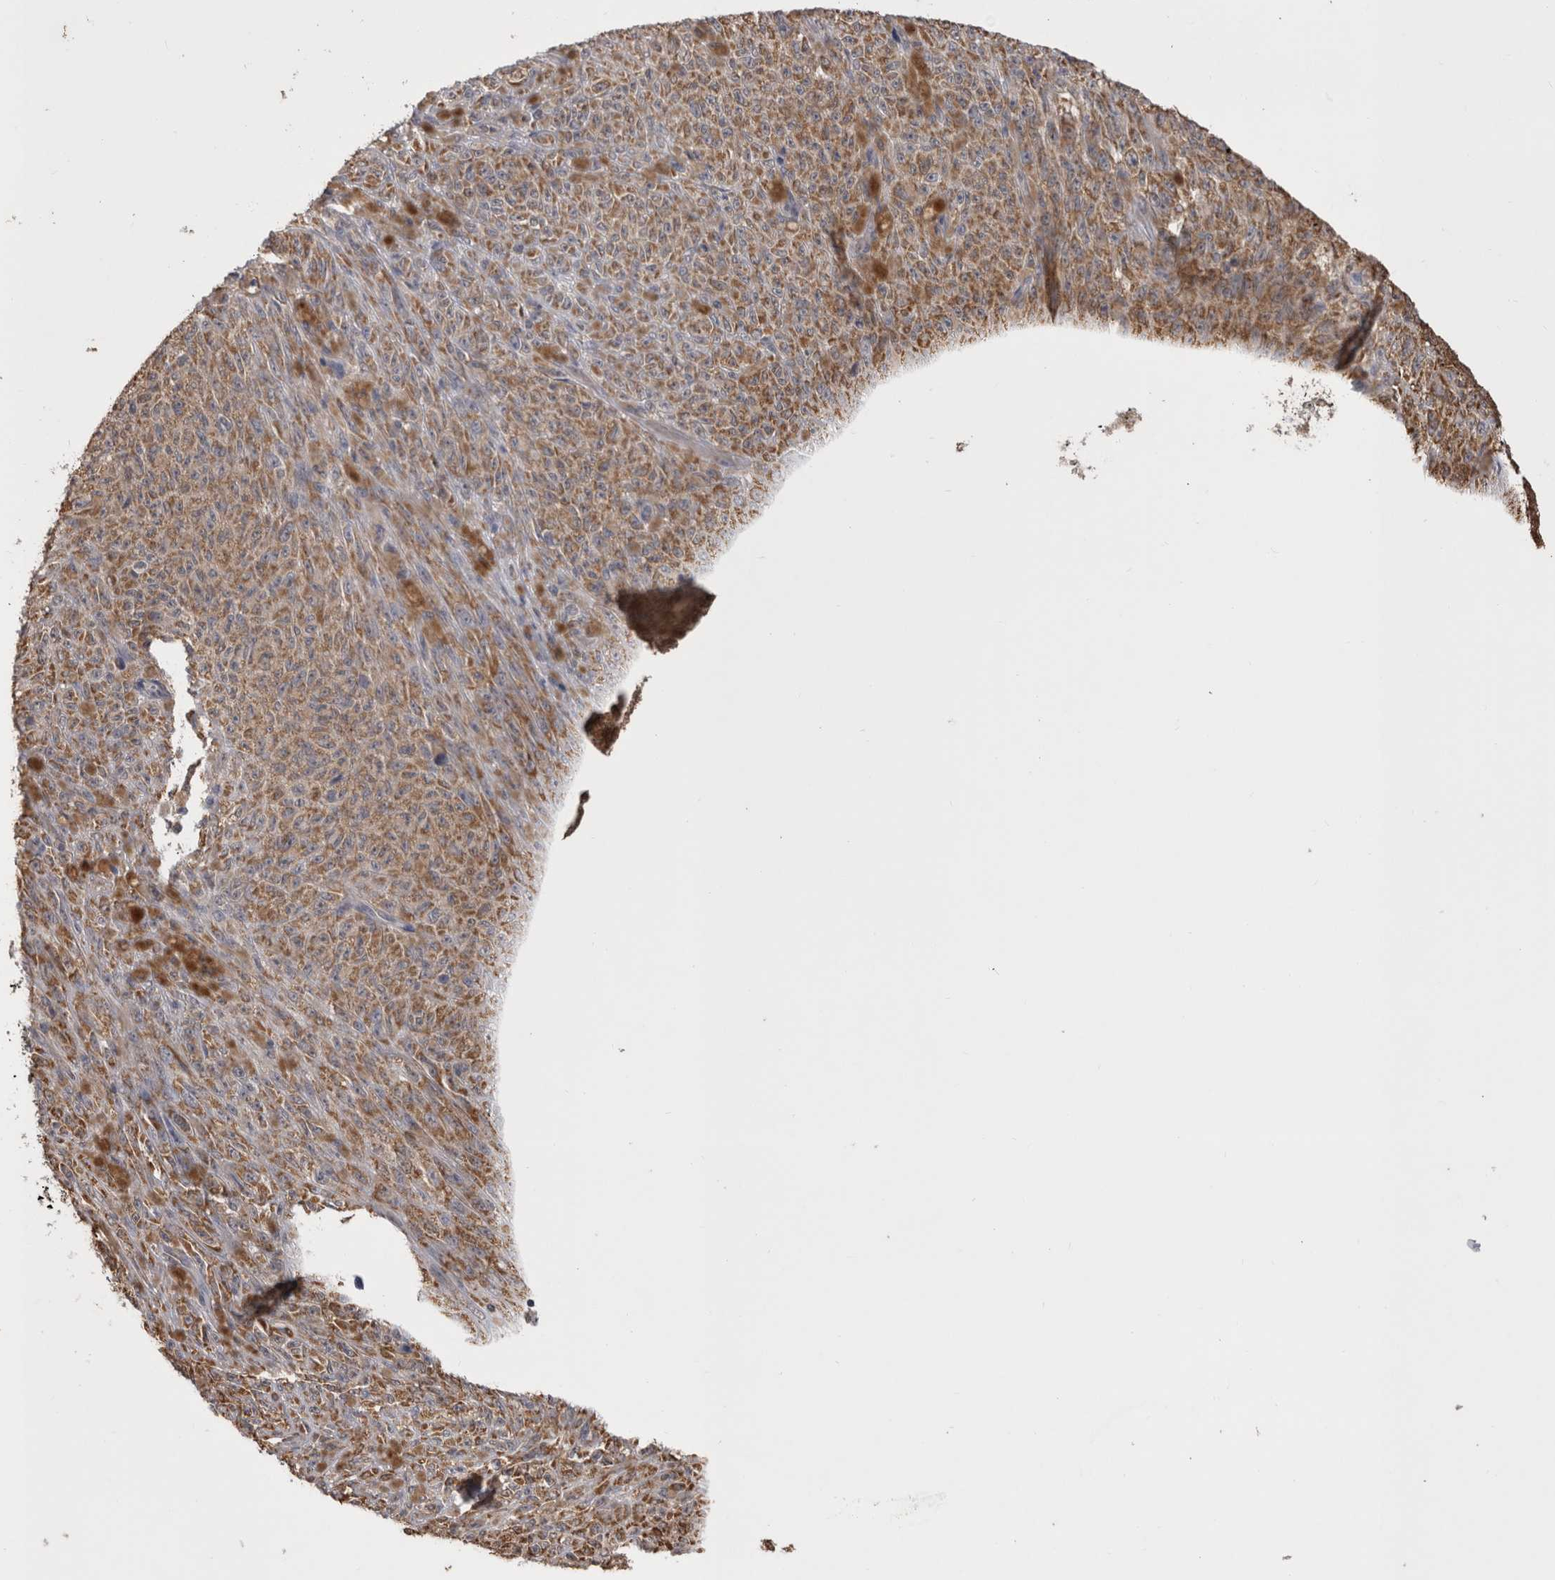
{"staining": {"intensity": "moderate", "quantity": ">75%", "location": "cytoplasmic/membranous"}, "tissue": "melanoma", "cell_type": "Tumor cells", "image_type": "cancer", "snomed": [{"axis": "morphology", "description": "Malignant melanoma, NOS"}, {"axis": "topography", "description": "Skin"}], "caption": "Immunohistochemistry photomicrograph of neoplastic tissue: malignant melanoma stained using immunohistochemistry (IHC) reveals medium levels of moderate protein expression localized specifically in the cytoplasmic/membranous of tumor cells, appearing as a cytoplasmic/membranous brown color.", "gene": "PREP", "patient": {"sex": "female", "age": 82}}